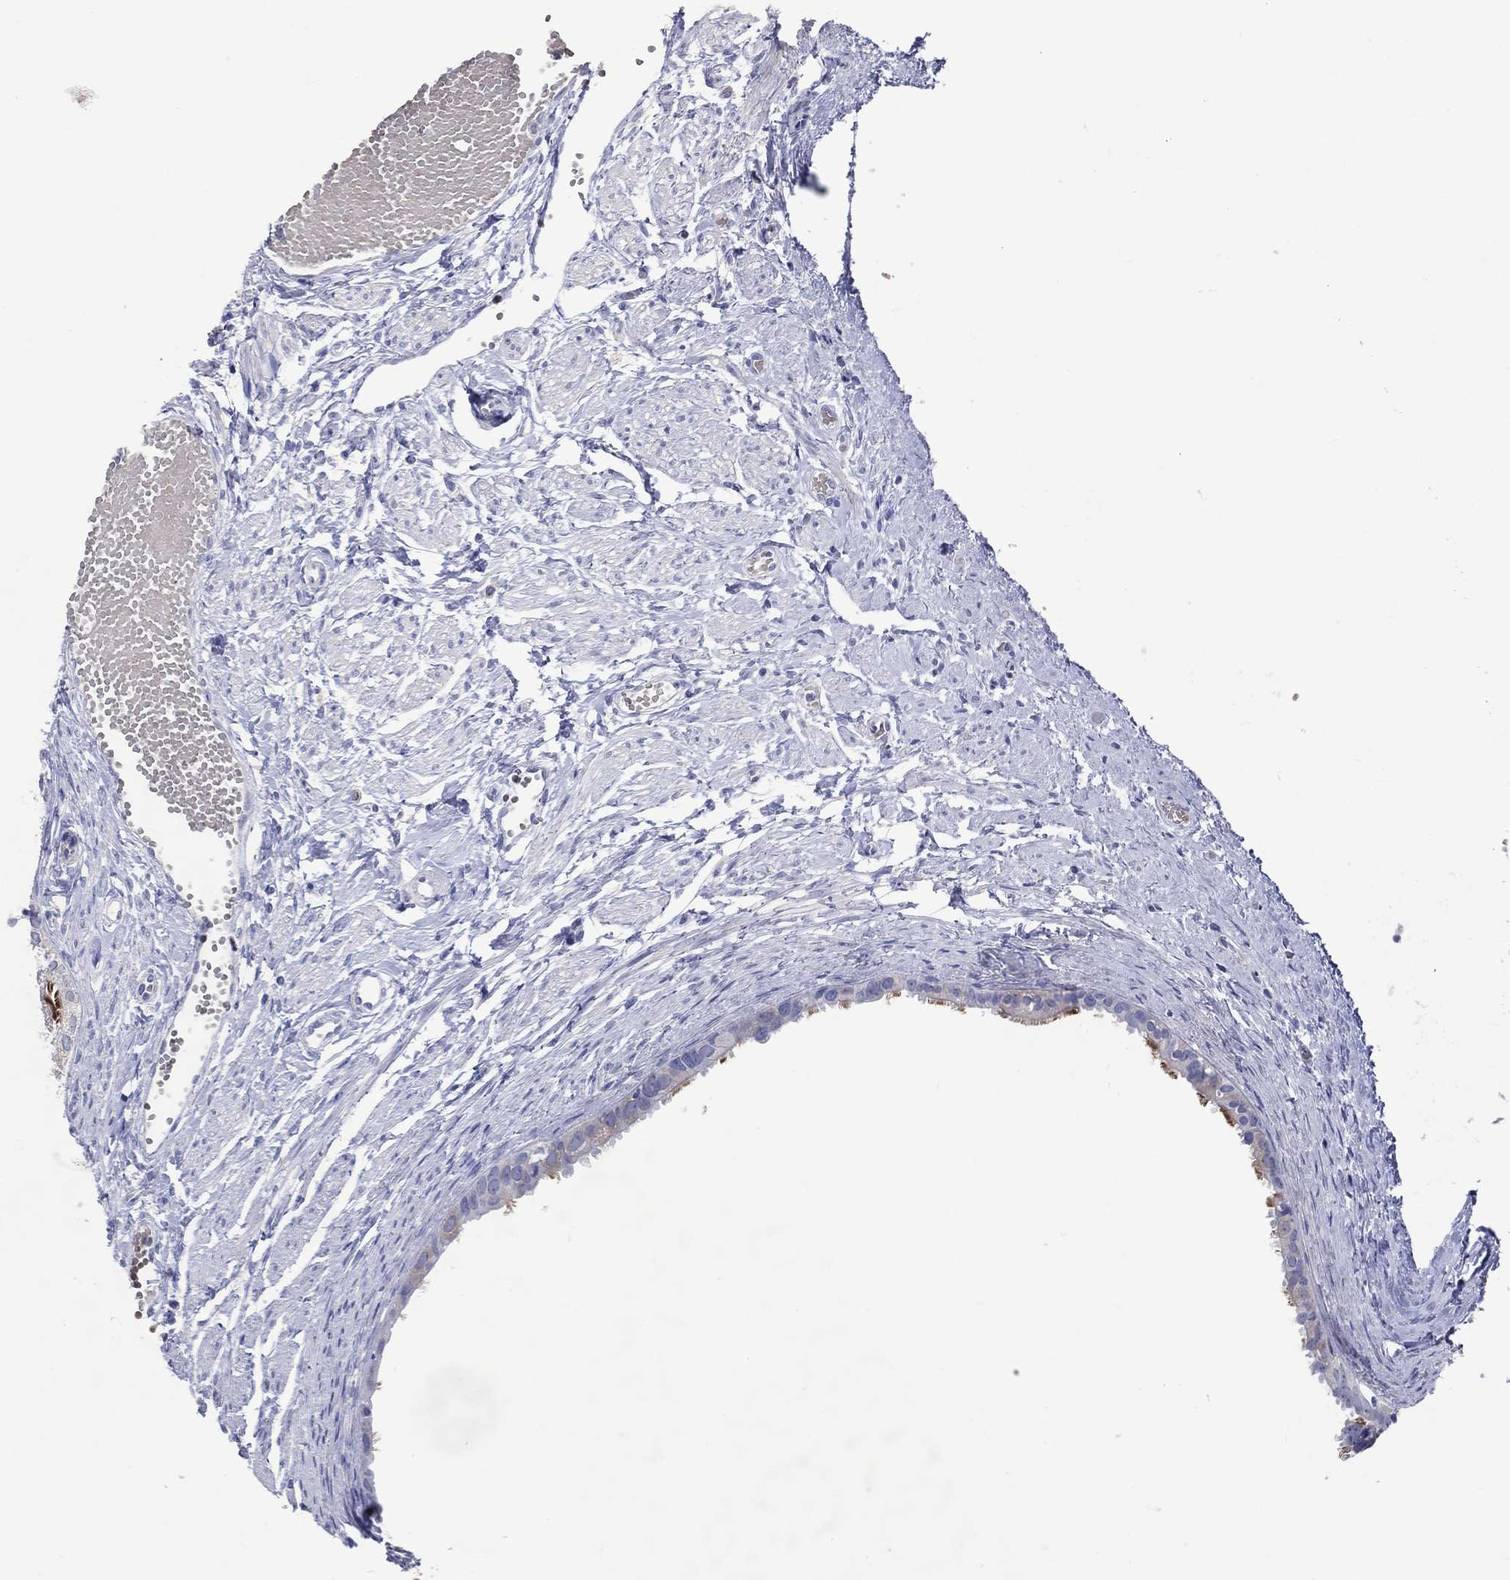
{"staining": {"intensity": "strong", "quantity": "25%-75%", "location": "cytoplasmic/membranous"}, "tissue": "fallopian tube", "cell_type": "Glandular cells", "image_type": "normal", "snomed": [{"axis": "morphology", "description": "Normal tissue, NOS"}, {"axis": "topography", "description": "Fallopian tube"}, {"axis": "topography", "description": "Ovary"}], "caption": "An immunohistochemistry (IHC) histopathology image of benign tissue is shown. Protein staining in brown labels strong cytoplasmic/membranous positivity in fallopian tube within glandular cells.", "gene": "DNAH6", "patient": {"sex": "female", "age": 49}}